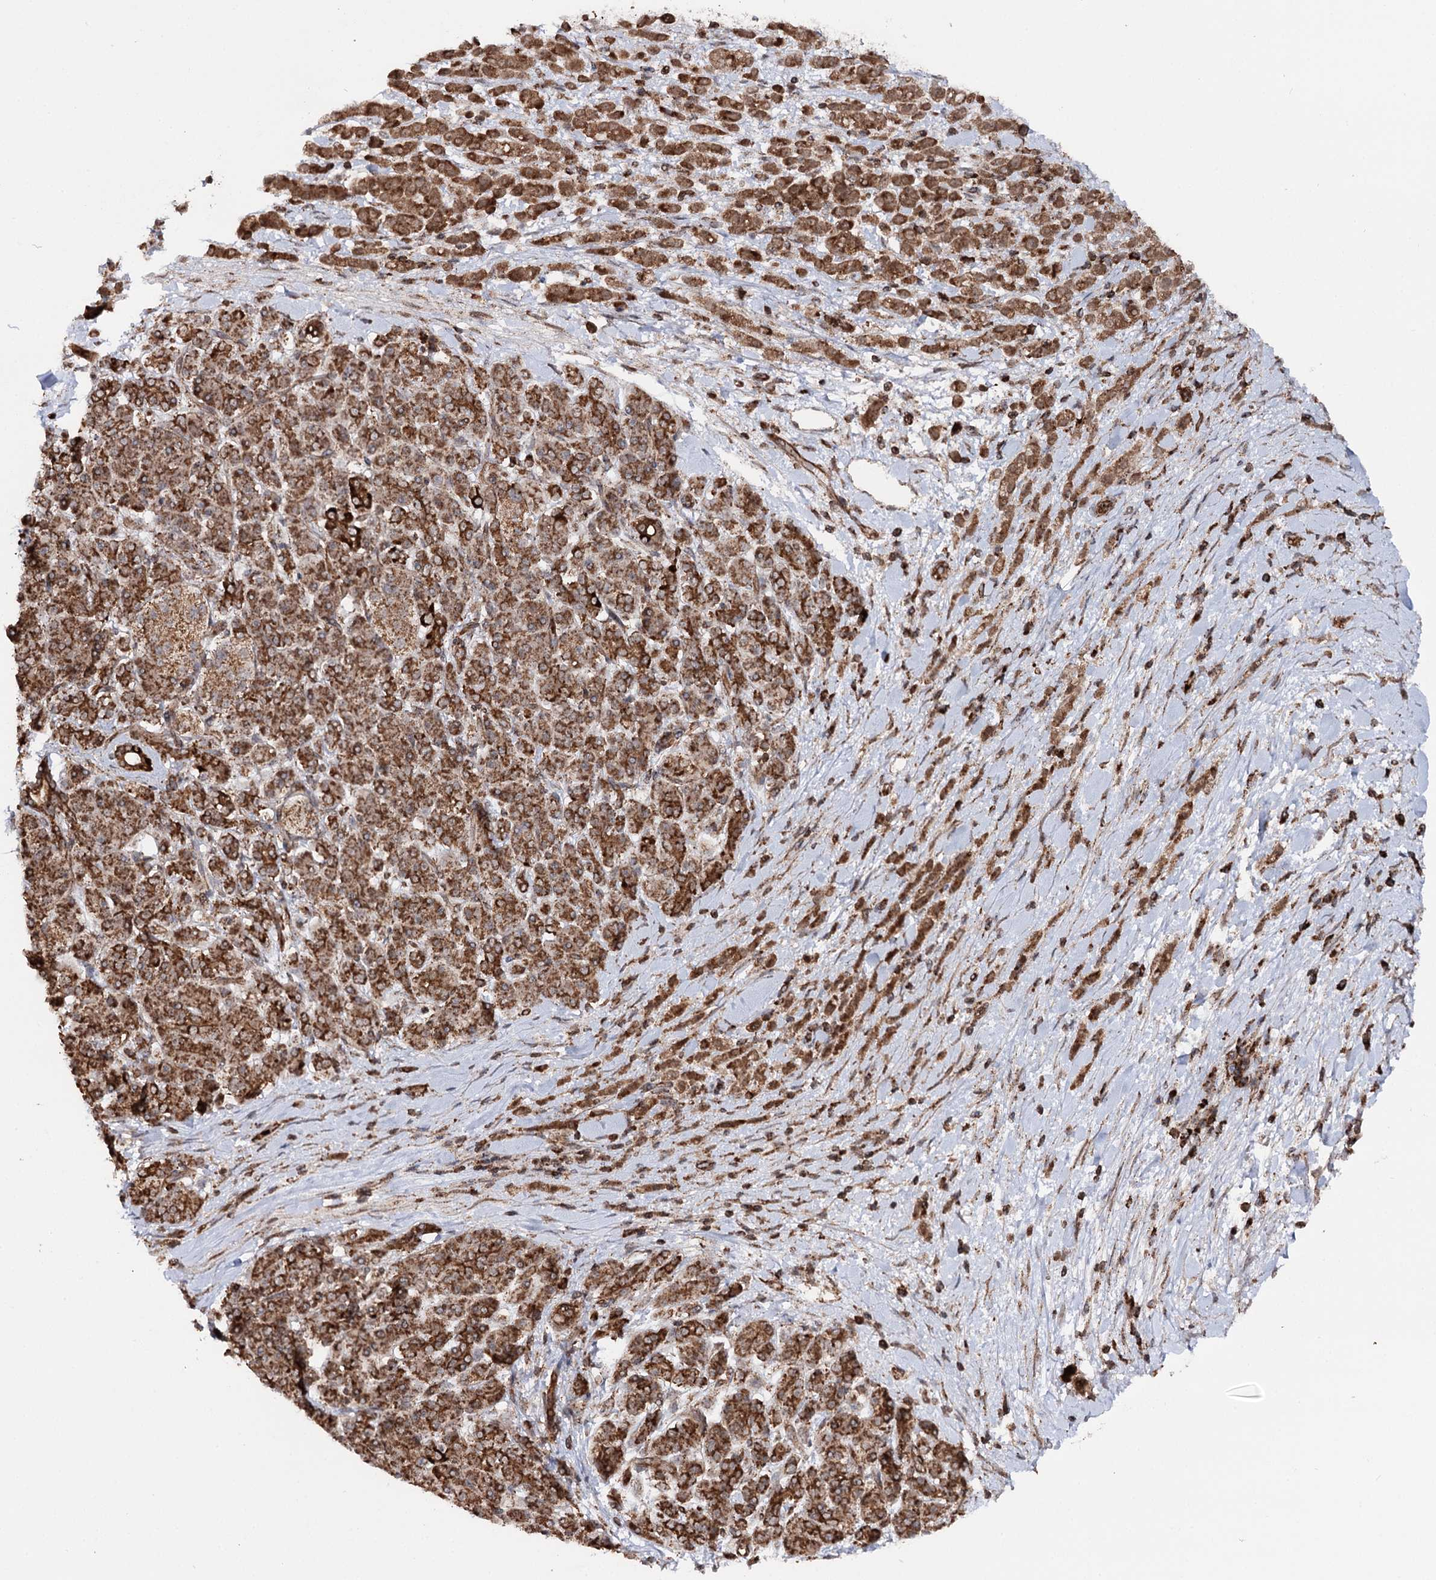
{"staining": {"intensity": "strong", "quantity": ">75%", "location": "cytoplasmic/membranous"}, "tissue": "pancreatic cancer", "cell_type": "Tumor cells", "image_type": "cancer", "snomed": [{"axis": "morphology", "description": "Normal tissue, NOS"}, {"axis": "morphology", "description": "Adenocarcinoma, NOS"}, {"axis": "topography", "description": "Pancreas"}], "caption": "Pancreatic cancer (adenocarcinoma) was stained to show a protein in brown. There is high levels of strong cytoplasmic/membranous staining in about >75% of tumor cells. (Stains: DAB (3,3'-diaminobenzidine) in brown, nuclei in blue, Microscopy: brightfield microscopy at high magnification).", "gene": "FGFR1OP2", "patient": {"sex": "female", "age": 64}}